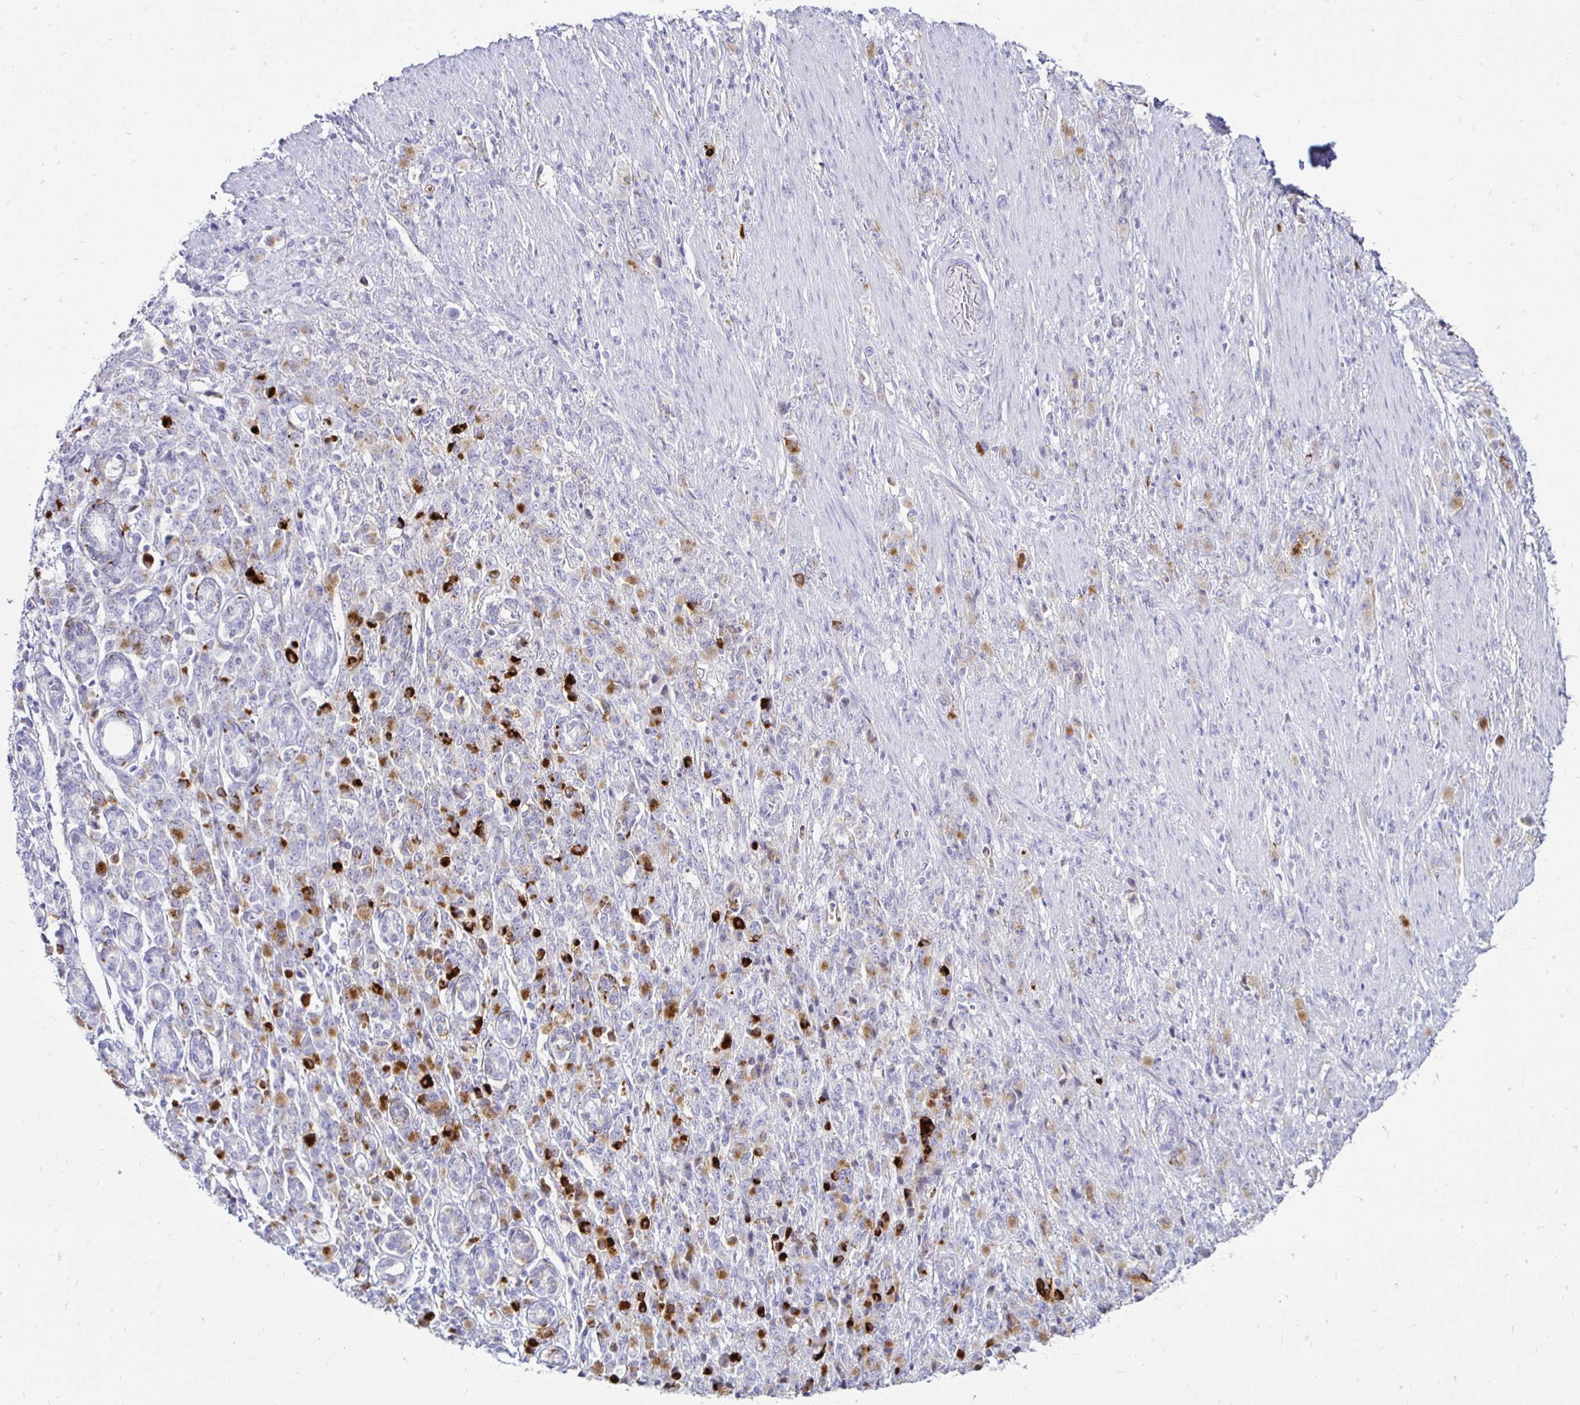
{"staining": {"intensity": "strong", "quantity": "<25%", "location": "cytoplasmic/membranous"}, "tissue": "stomach cancer", "cell_type": "Tumor cells", "image_type": "cancer", "snomed": [{"axis": "morphology", "description": "Adenocarcinoma, NOS"}, {"axis": "topography", "description": "Stomach"}], "caption": "Adenocarcinoma (stomach) stained with a protein marker exhibits strong staining in tumor cells.", "gene": "TIMP1", "patient": {"sex": "female", "age": 79}}